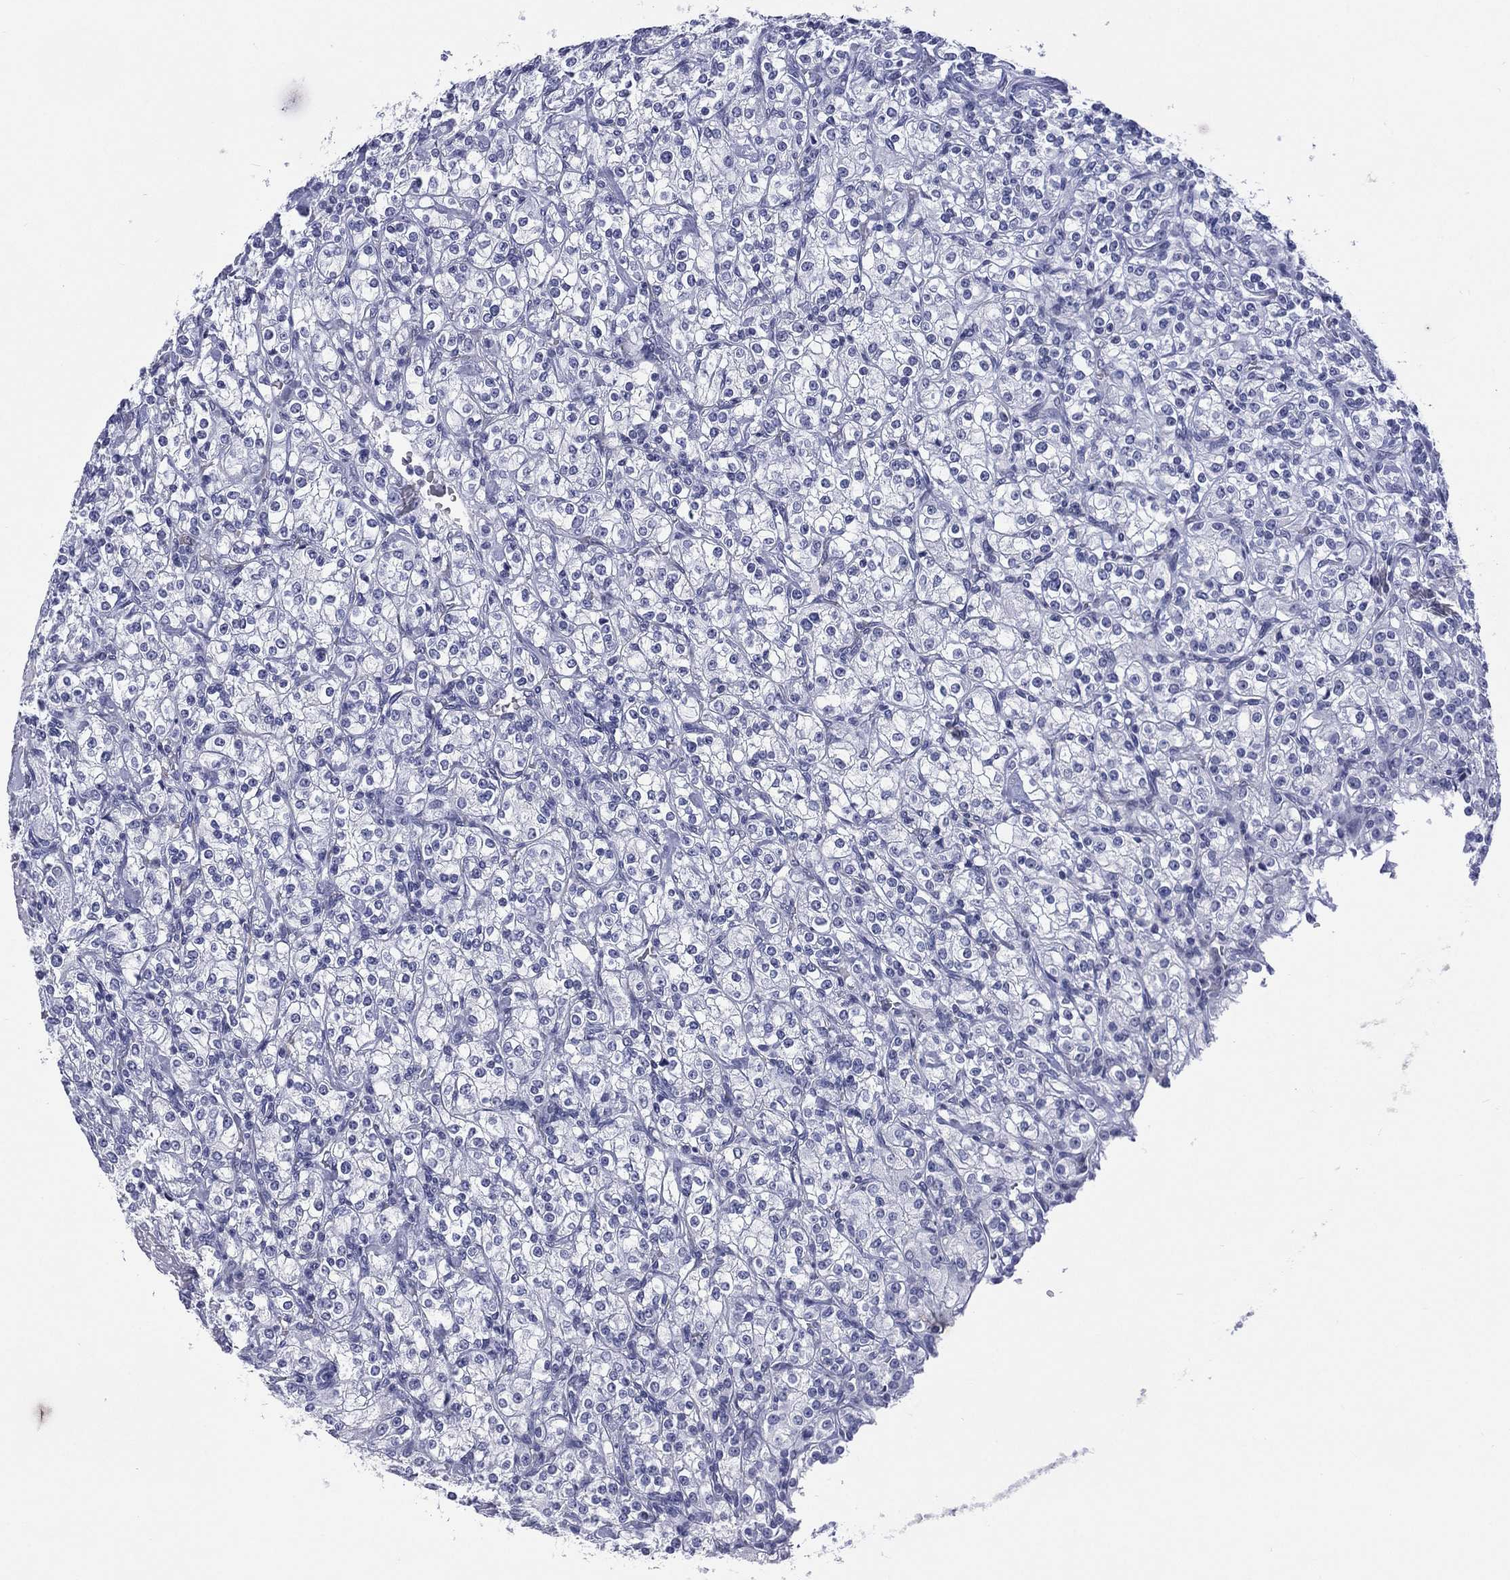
{"staining": {"intensity": "negative", "quantity": "none", "location": "none"}, "tissue": "renal cancer", "cell_type": "Tumor cells", "image_type": "cancer", "snomed": [{"axis": "morphology", "description": "Adenocarcinoma, NOS"}, {"axis": "topography", "description": "Kidney"}], "caption": "The photomicrograph displays no significant positivity in tumor cells of renal cancer.", "gene": "SSX1", "patient": {"sex": "male", "age": 77}}